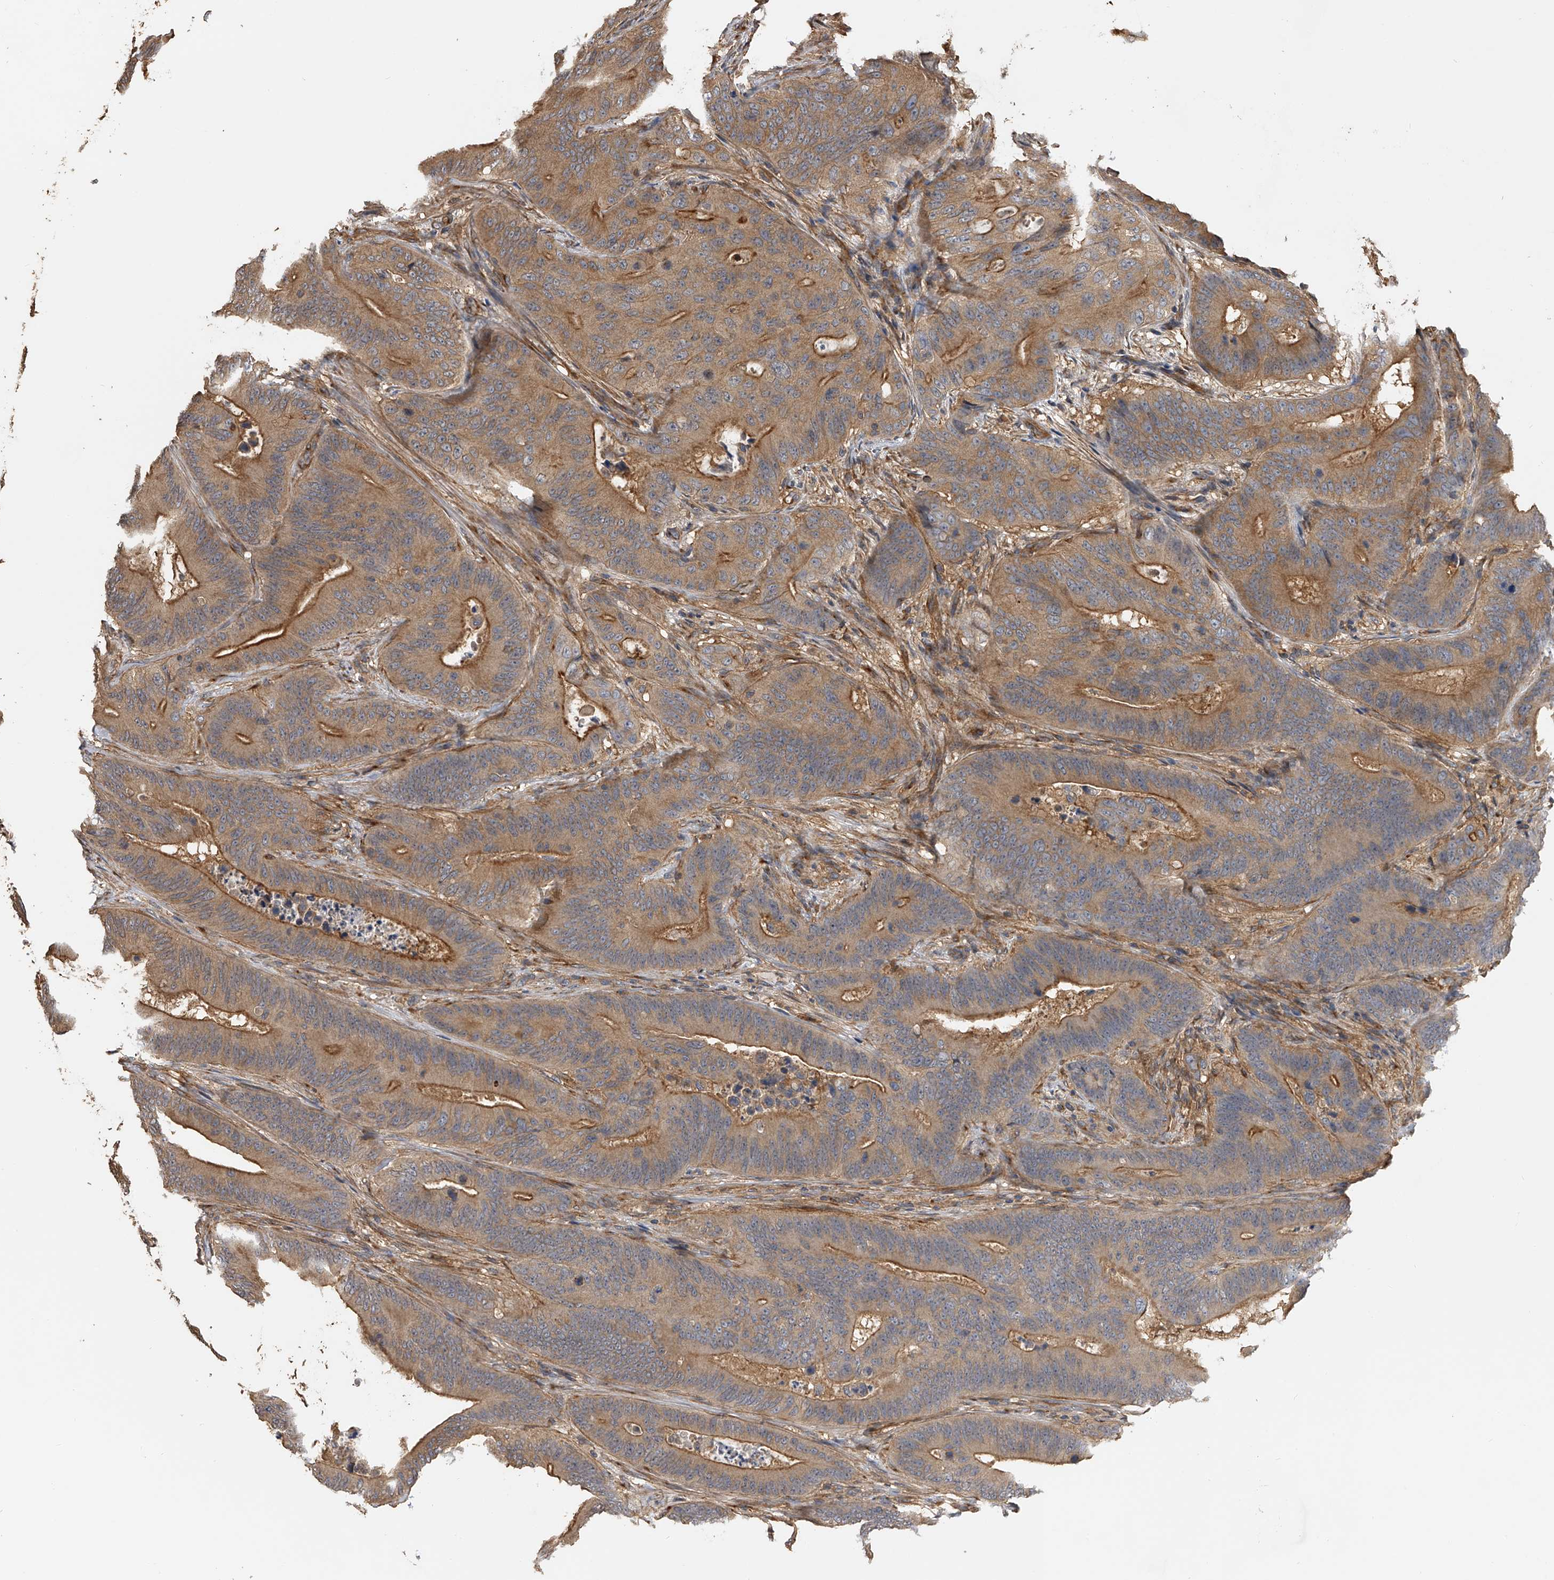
{"staining": {"intensity": "moderate", "quantity": ">75%", "location": "cytoplasmic/membranous"}, "tissue": "colorectal cancer", "cell_type": "Tumor cells", "image_type": "cancer", "snomed": [{"axis": "morphology", "description": "Adenocarcinoma, NOS"}, {"axis": "topography", "description": "Colon"}], "caption": "An image showing moderate cytoplasmic/membranous staining in approximately >75% of tumor cells in adenocarcinoma (colorectal), as visualized by brown immunohistochemical staining.", "gene": "PTPRA", "patient": {"sex": "male", "age": 83}}